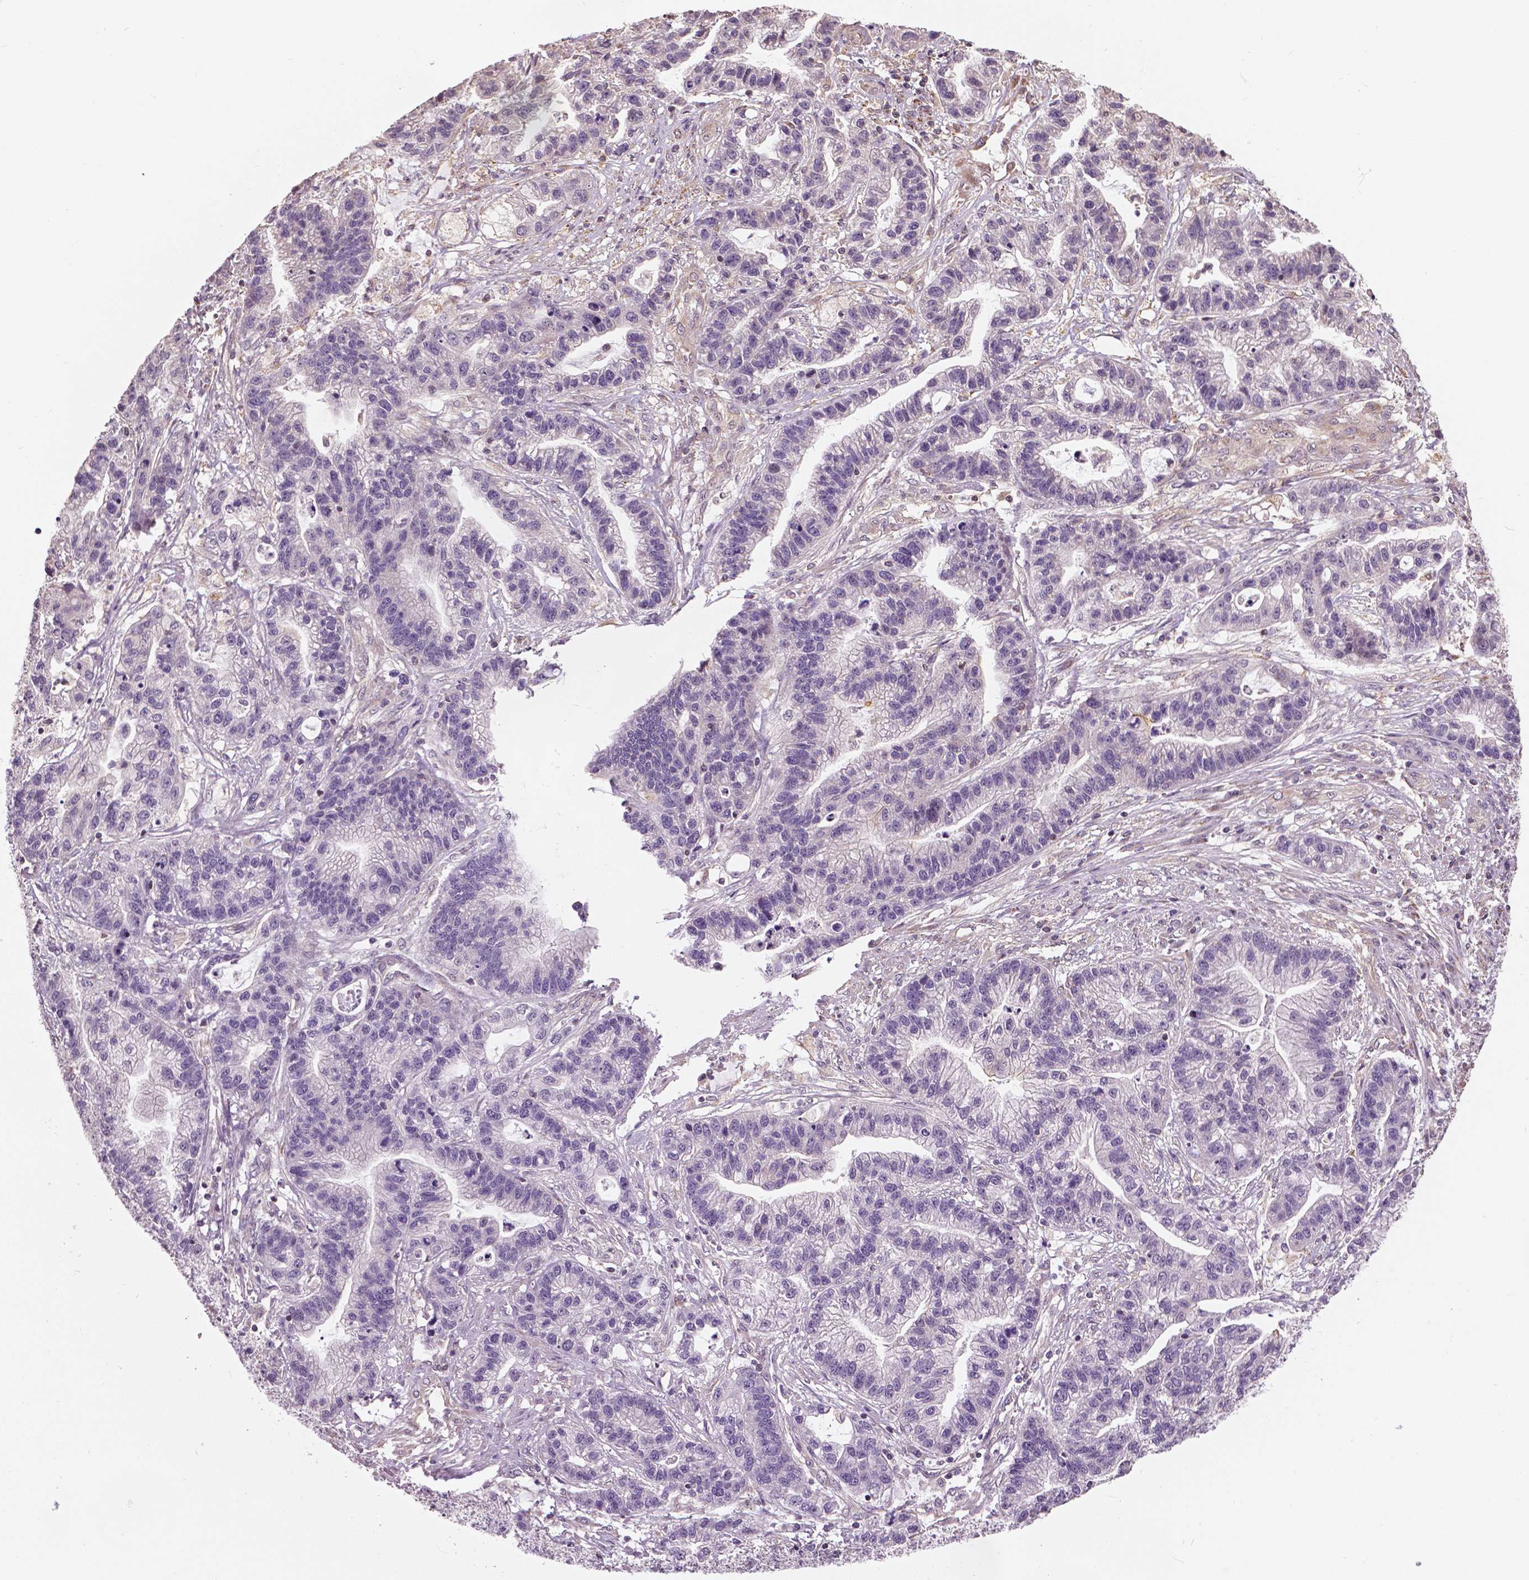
{"staining": {"intensity": "negative", "quantity": "none", "location": "none"}, "tissue": "stomach cancer", "cell_type": "Tumor cells", "image_type": "cancer", "snomed": [{"axis": "morphology", "description": "Adenocarcinoma, NOS"}, {"axis": "topography", "description": "Stomach"}], "caption": "Tumor cells are negative for protein expression in human stomach adenocarcinoma. (Stains: DAB (3,3'-diaminobenzidine) IHC with hematoxylin counter stain, Microscopy: brightfield microscopy at high magnification).", "gene": "ANXA13", "patient": {"sex": "male", "age": 83}}